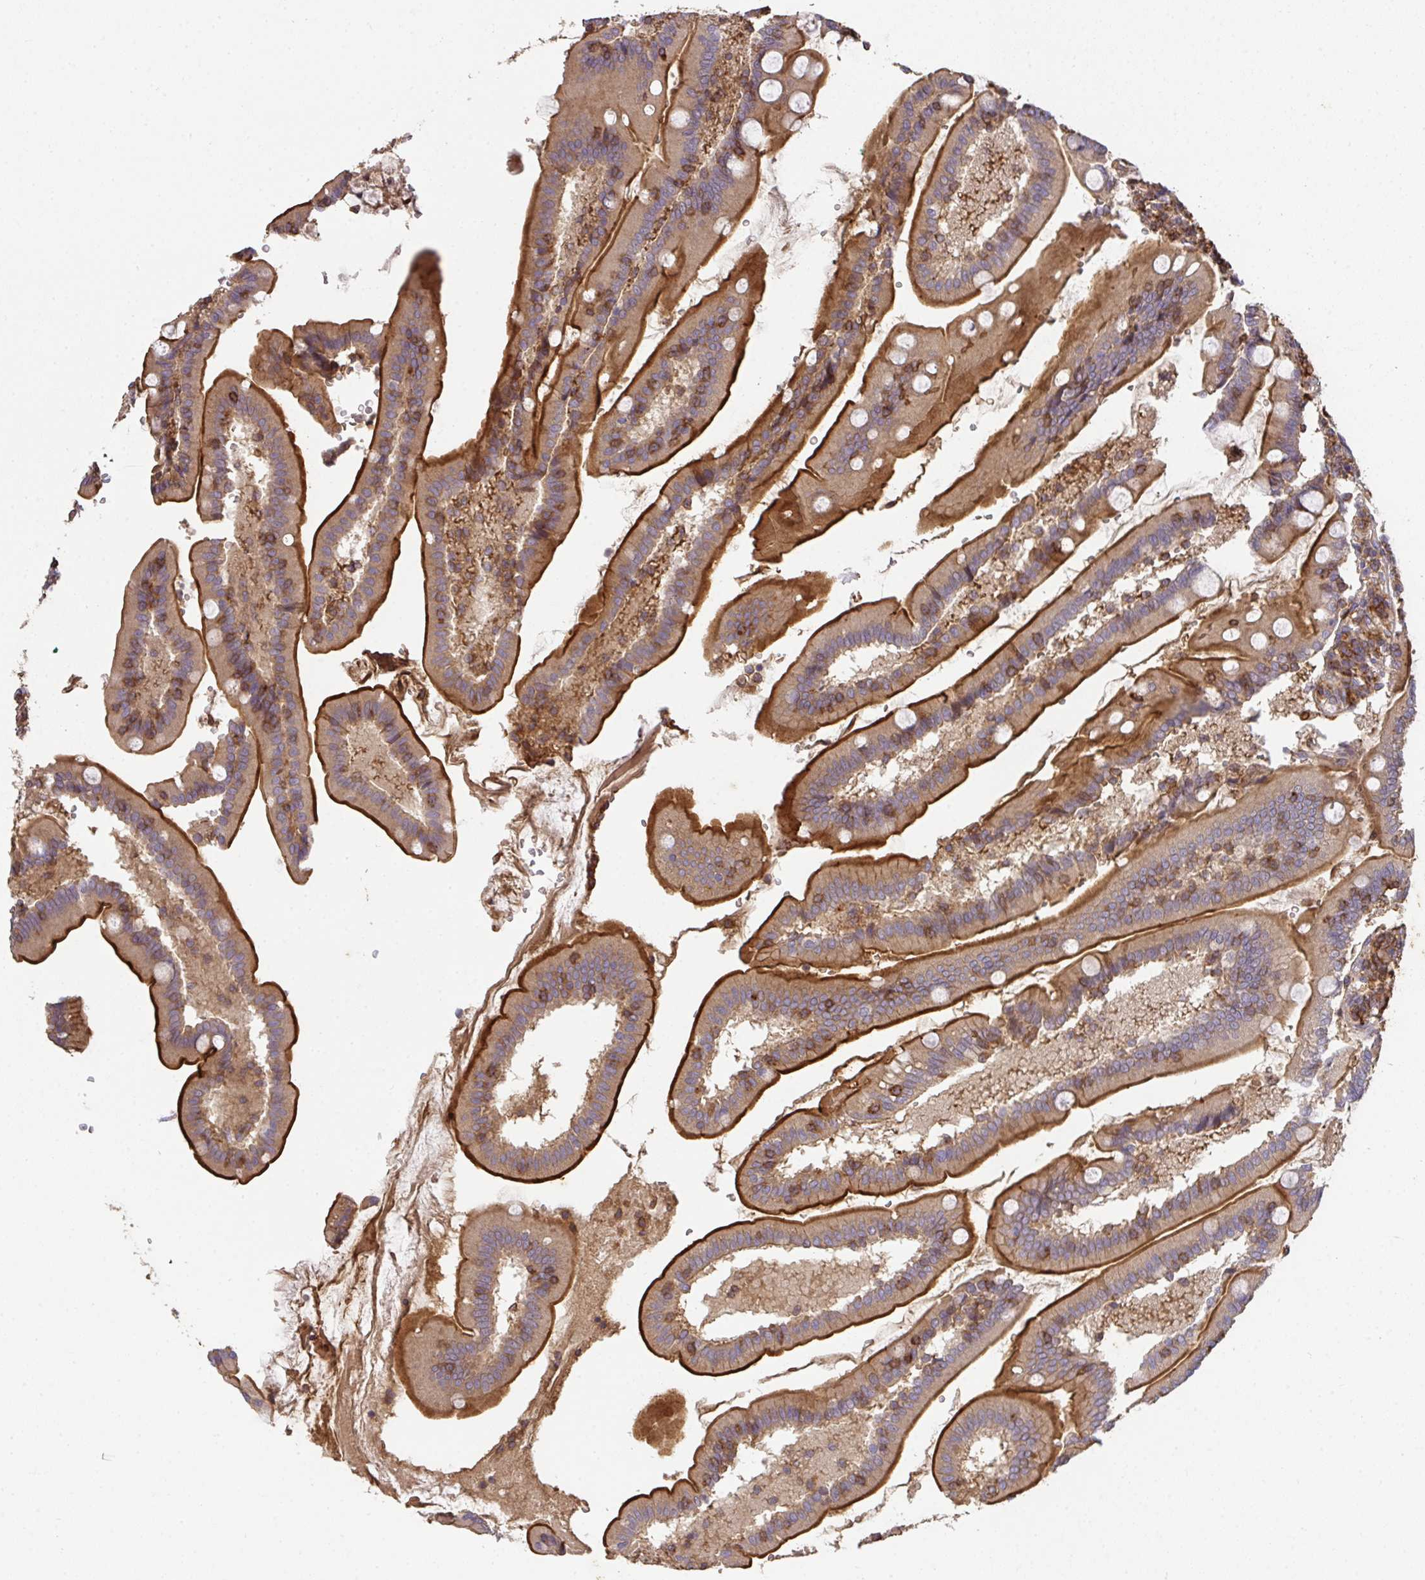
{"staining": {"intensity": "strong", "quantity": ">75%", "location": "cytoplasmic/membranous"}, "tissue": "duodenum", "cell_type": "Glandular cells", "image_type": "normal", "snomed": [{"axis": "morphology", "description": "Normal tissue, NOS"}, {"axis": "topography", "description": "Duodenum"}], "caption": "An IHC histopathology image of benign tissue is shown. Protein staining in brown shows strong cytoplasmic/membranous positivity in duodenum within glandular cells. (DAB = brown stain, brightfield microscopy at high magnification).", "gene": "TNMD", "patient": {"sex": "female", "age": 67}}